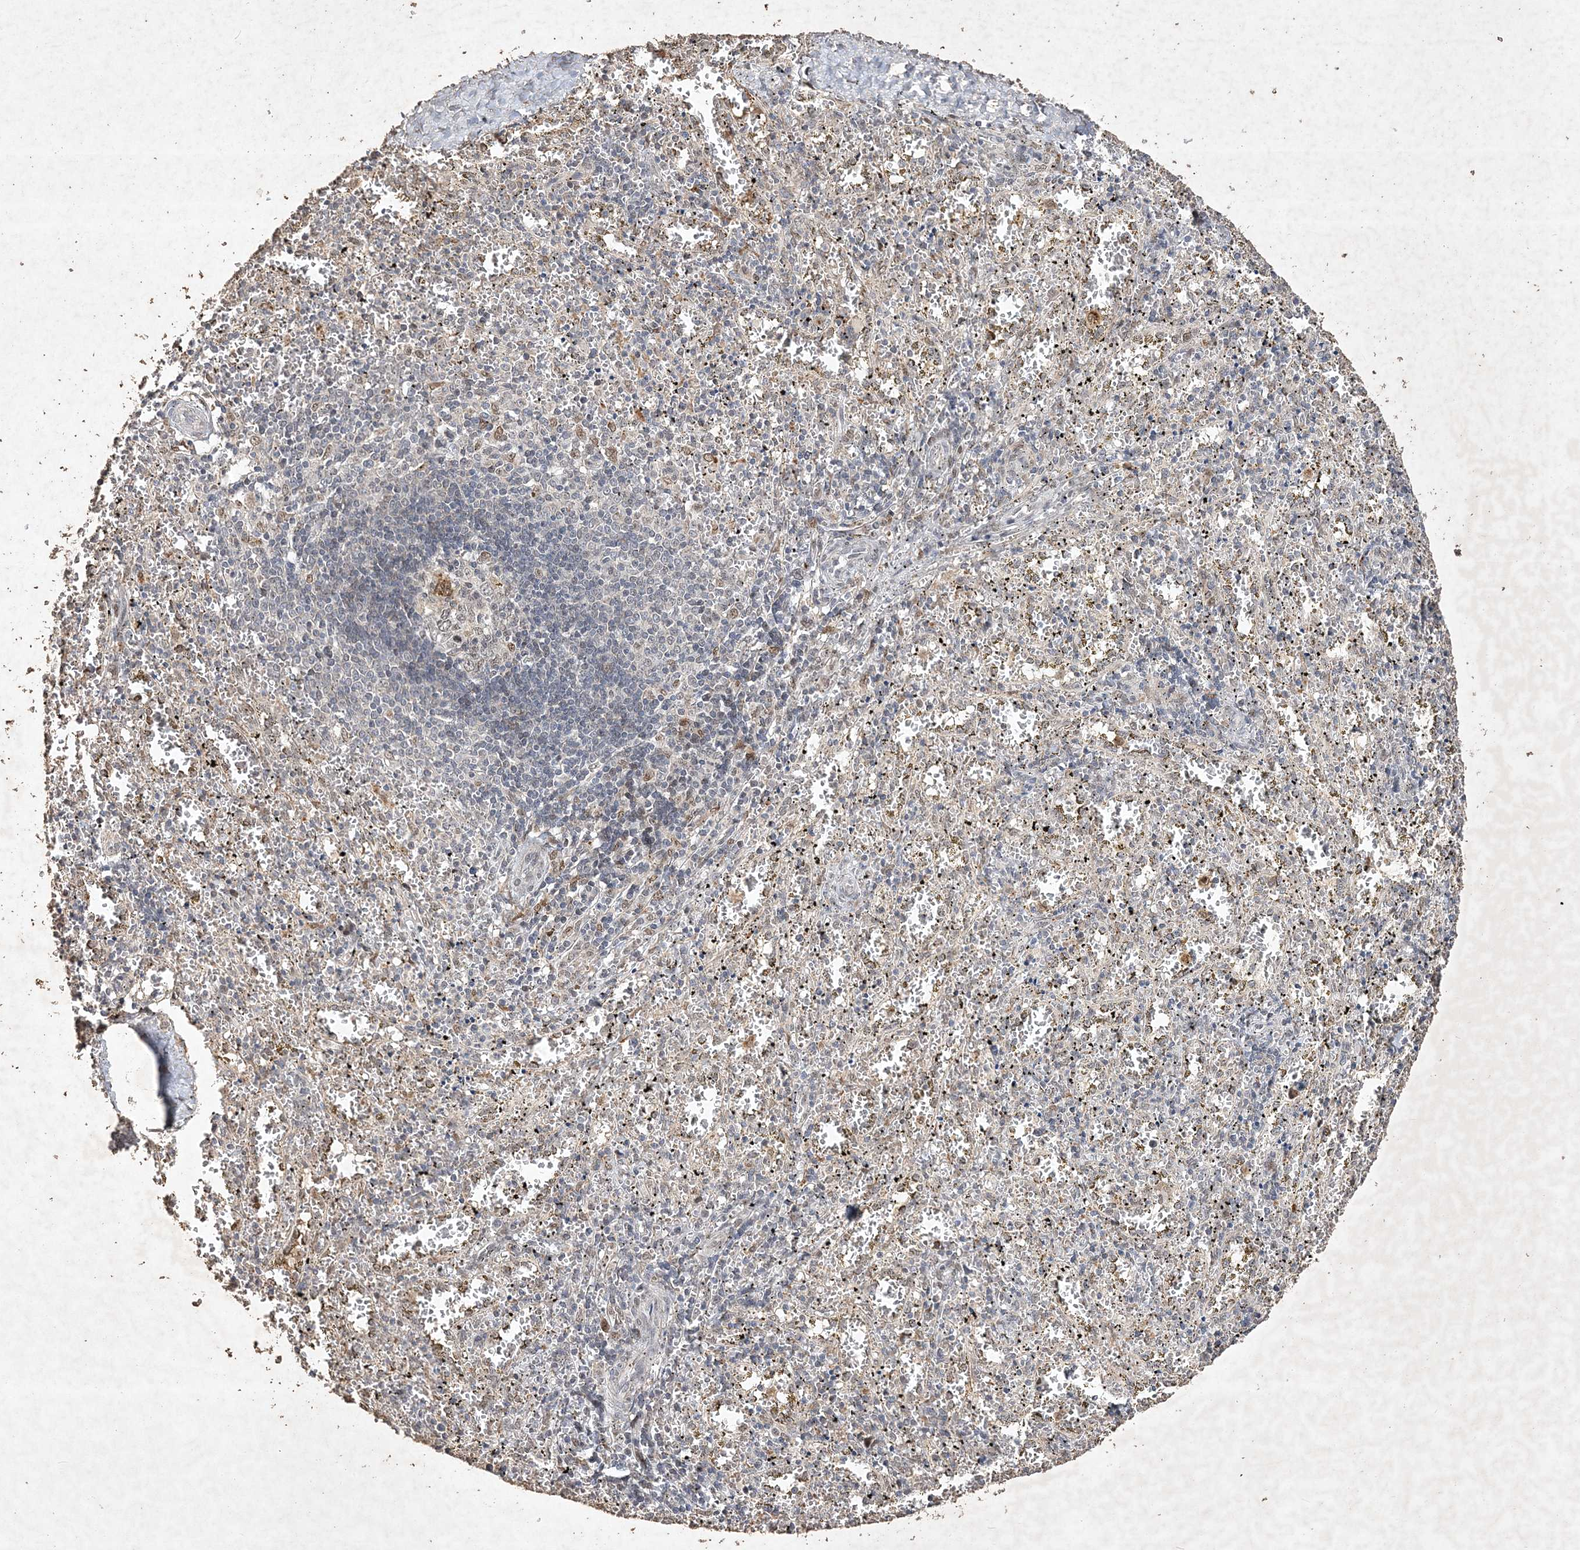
{"staining": {"intensity": "negative", "quantity": "none", "location": "none"}, "tissue": "spleen", "cell_type": "Cells in red pulp", "image_type": "normal", "snomed": [{"axis": "morphology", "description": "Normal tissue, NOS"}, {"axis": "topography", "description": "Spleen"}], "caption": "Image shows no significant protein positivity in cells in red pulp of unremarkable spleen. Brightfield microscopy of IHC stained with DAB (3,3'-diaminobenzidine) (brown) and hematoxylin (blue), captured at high magnification.", "gene": "C3orf38", "patient": {"sex": "male", "age": 11}}